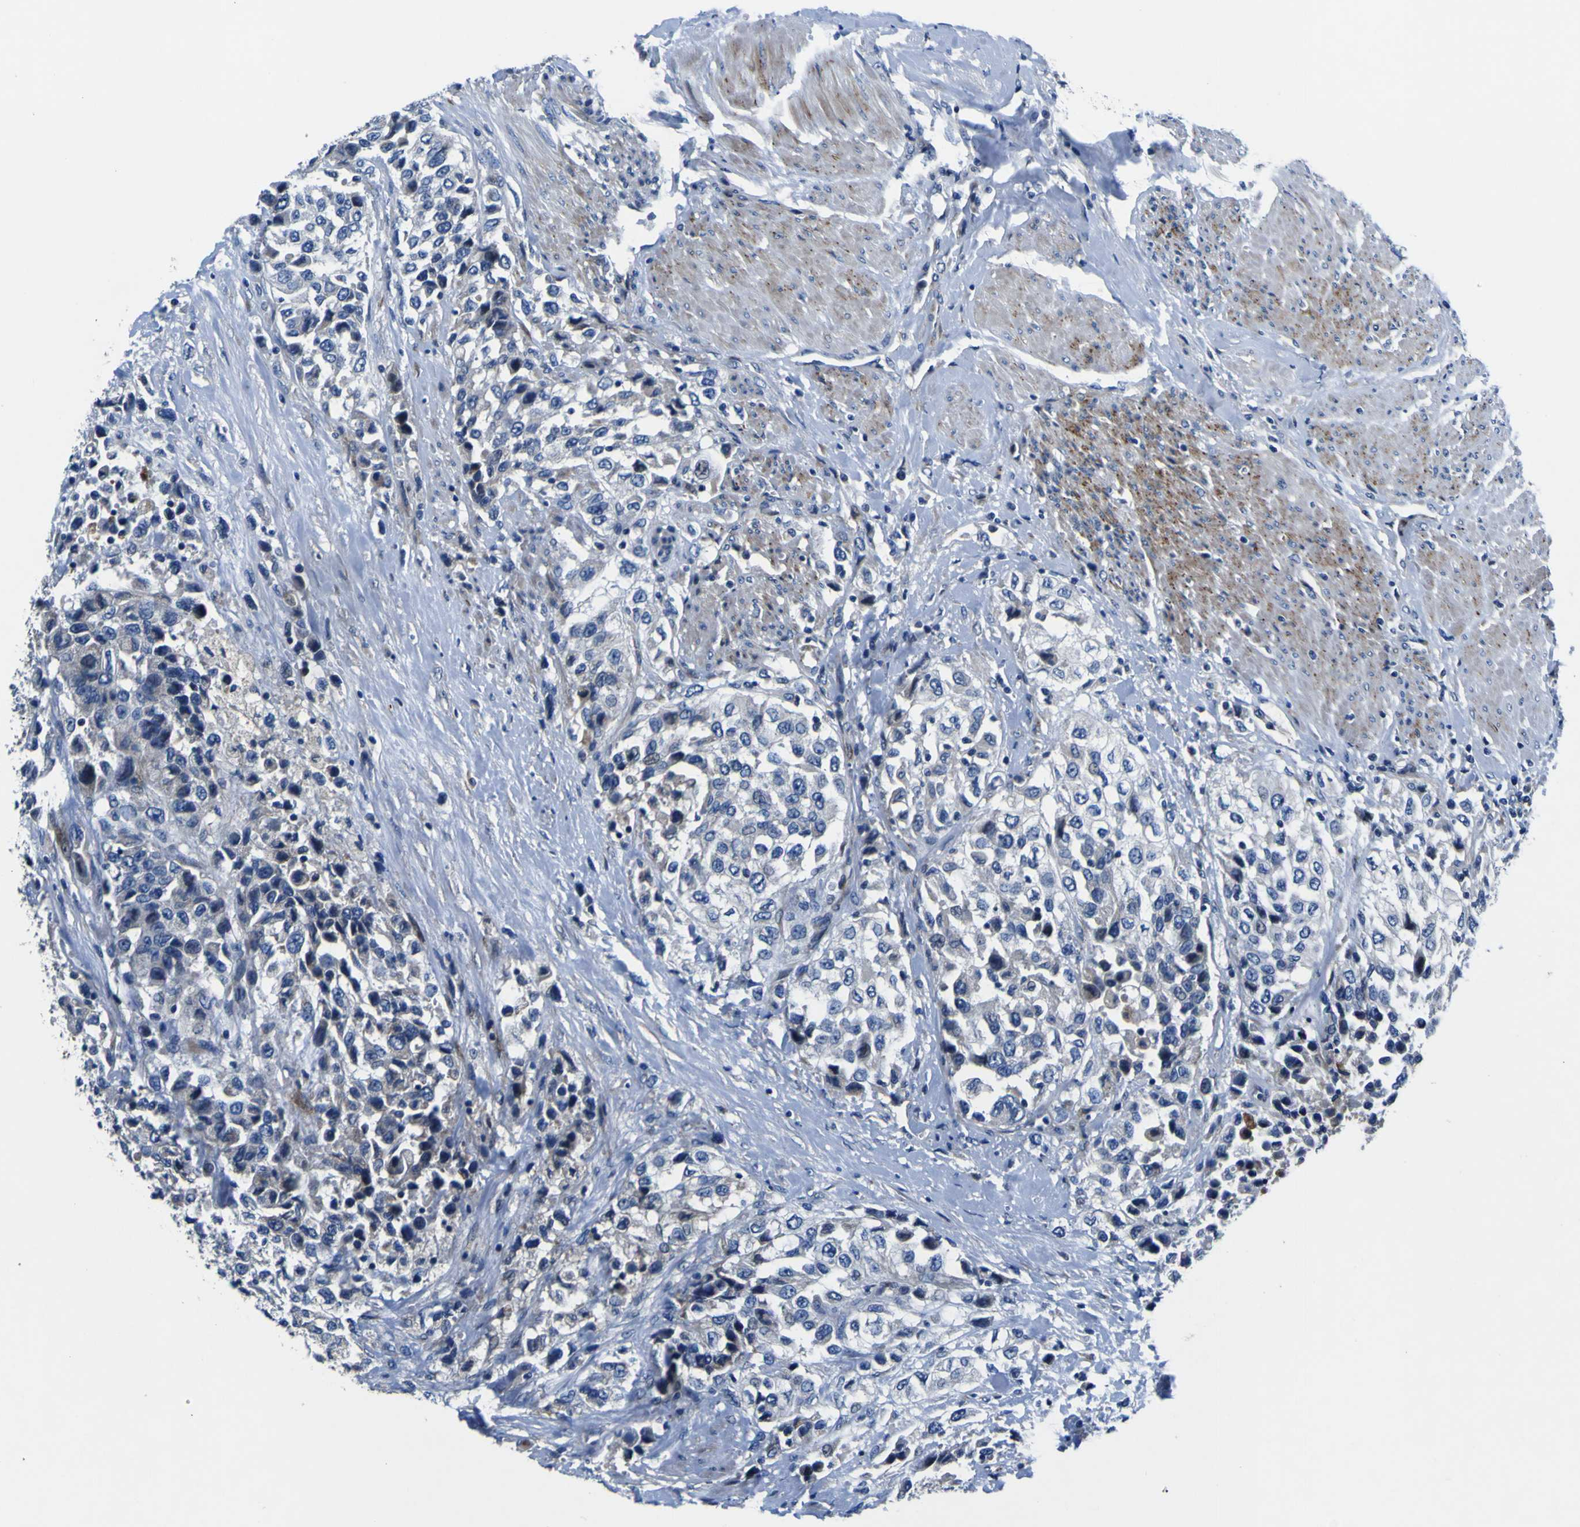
{"staining": {"intensity": "weak", "quantity": "<25%", "location": "cytoplasmic/membranous"}, "tissue": "urothelial cancer", "cell_type": "Tumor cells", "image_type": "cancer", "snomed": [{"axis": "morphology", "description": "Urothelial carcinoma, High grade"}, {"axis": "topography", "description": "Urinary bladder"}], "caption": "High-grade urothelial carcinoma stained for a protein using IHC demonstrates no expression tumor cells.", "gene": "AGAP3", "patient": {"sex": "female", "age": 80}}